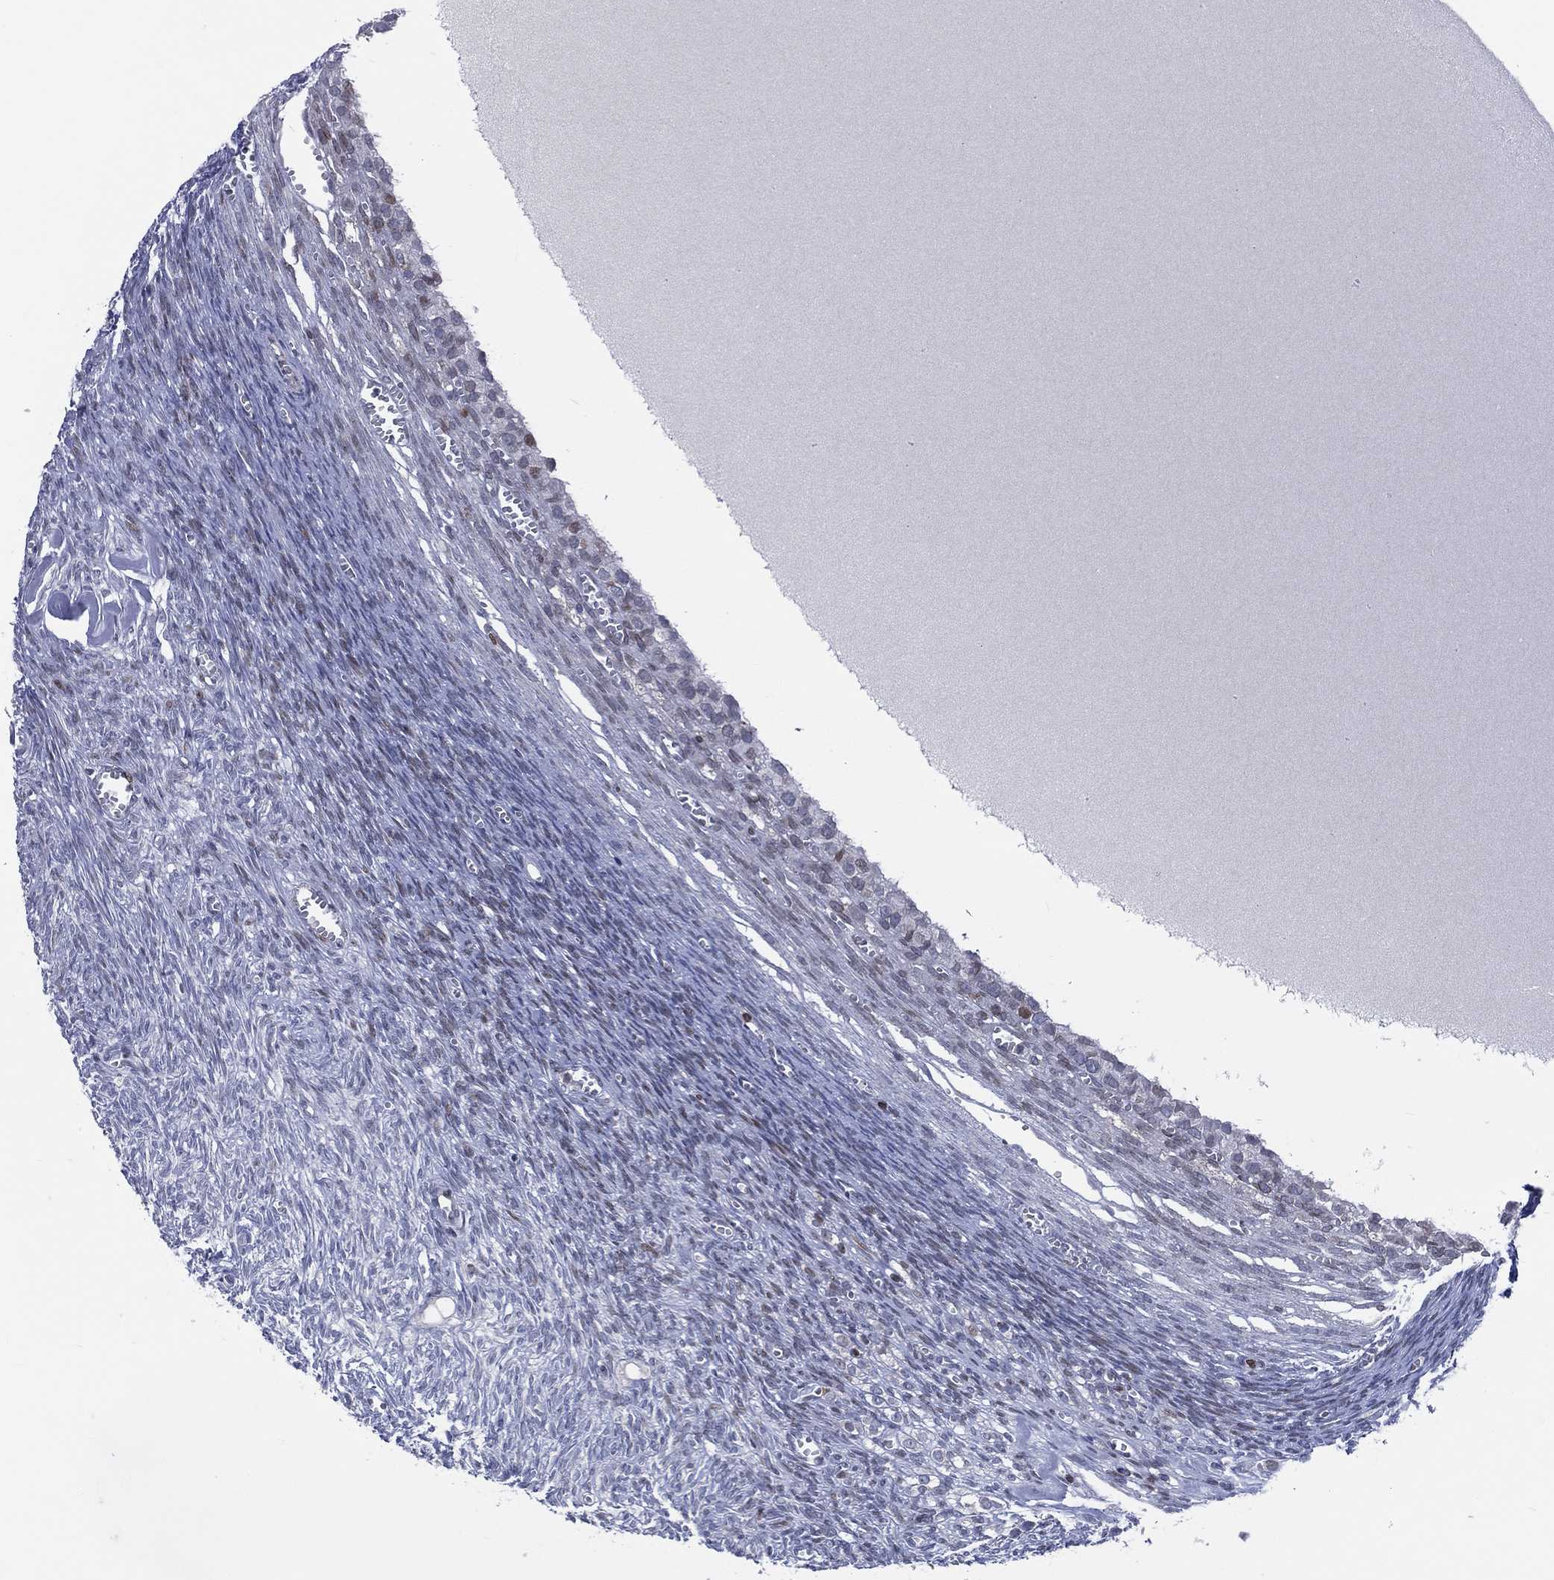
{"staining": {"intensity": "moderate", "quantity": "<25%", "location": "nuclear"}, "tissue": "ovary", "cell_type": "Follicle cells", "image_type": "normal", "snomed": [{"axis": "morphology", "description": "Normal tissue, NOS"}, {"axis": "topography", "description": "Ovary"}], "caption": "Brown immunohistochemical staining in benign human ovary demonstrates moderate nuclear positivity in approximately <25% of follicle cells.", "gene": "DBF4B", "patient": {"sex": "female", "age": 43}}